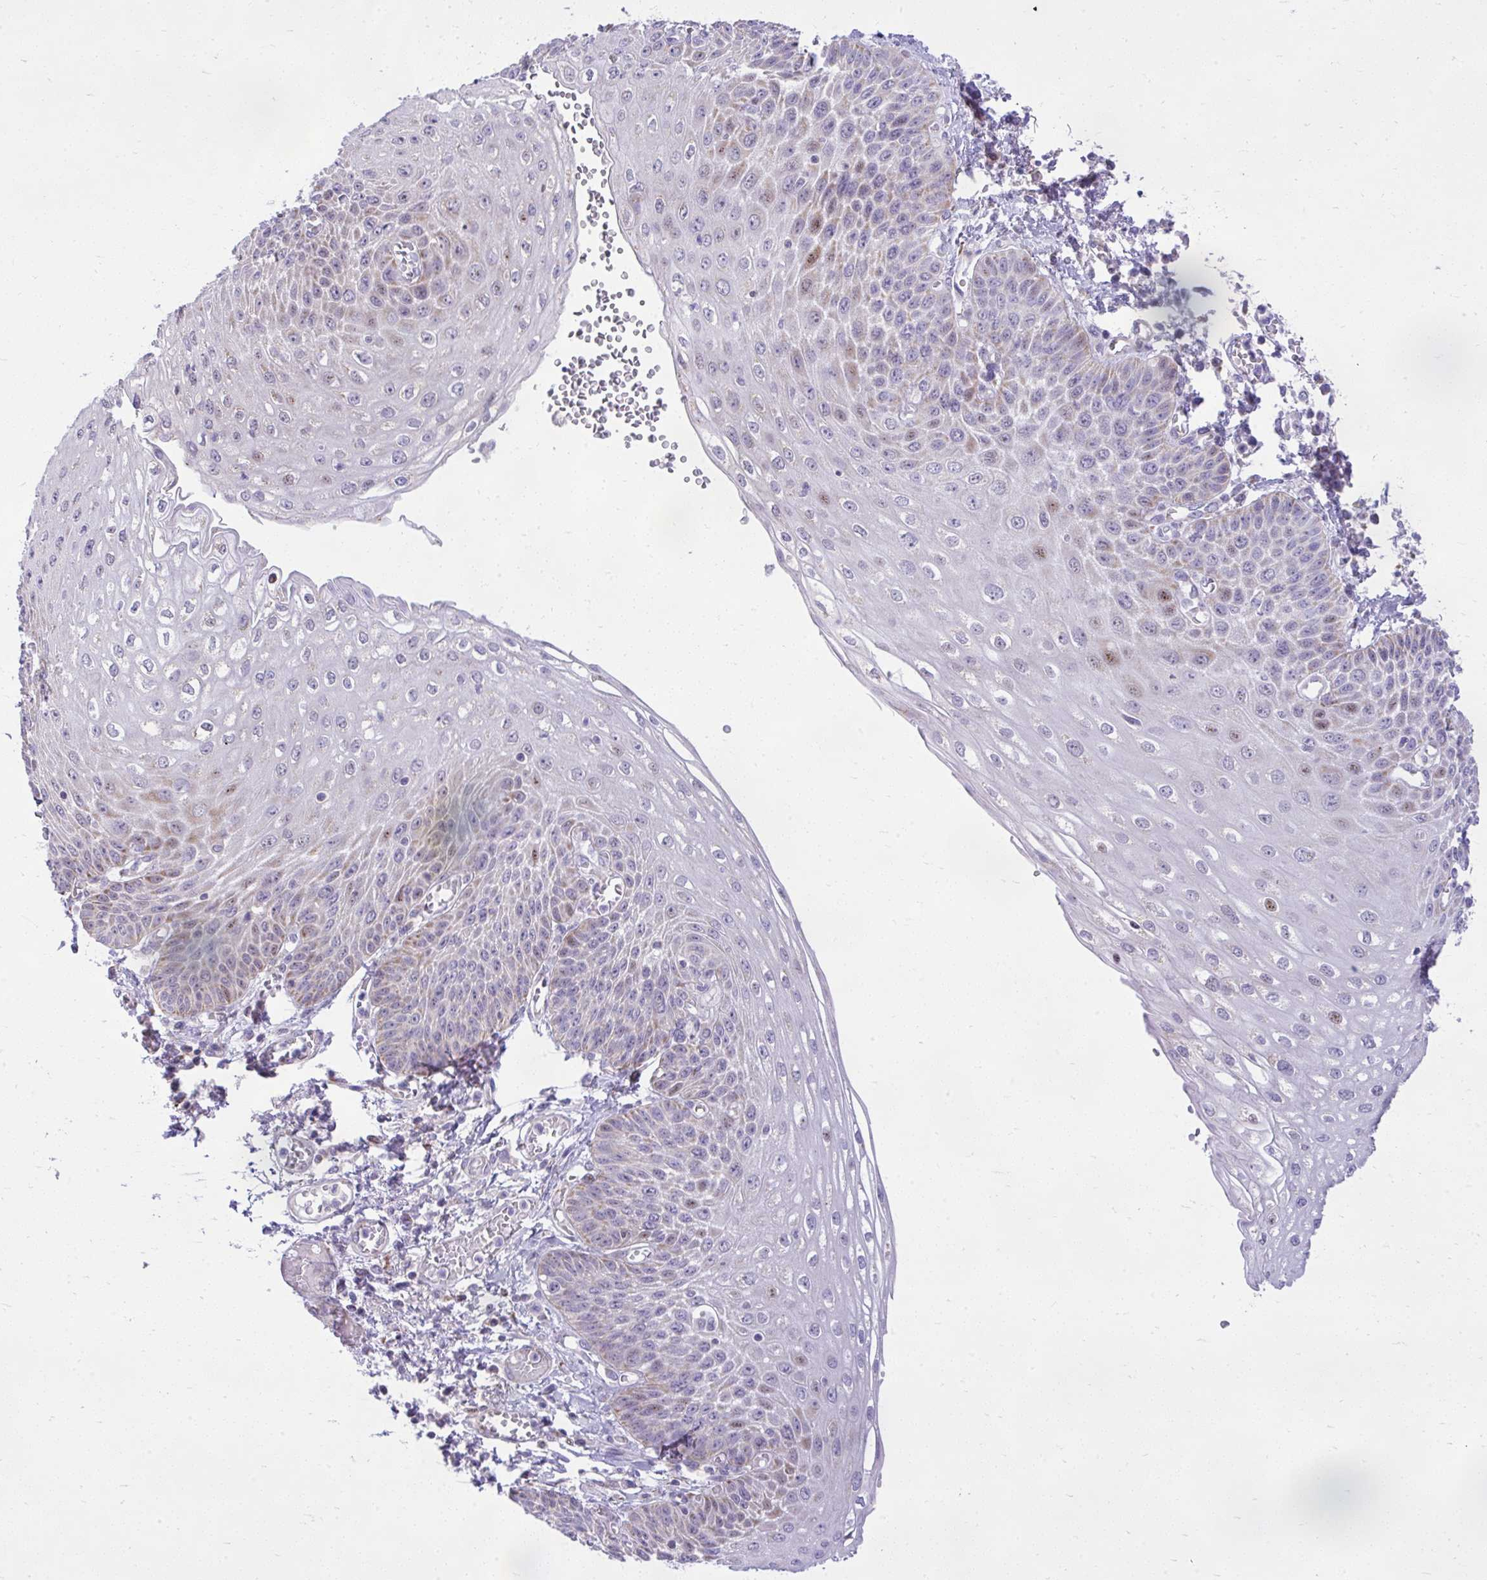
{"staining": {"intensity": "moderate", "quantity": "25%-75%", "location": "cytoplasmic/membranous"}, "tissue": "esophagus", "cell_type": "Squamous epithelial cells", "image_type": "normal", "snomed": [{"axis": "morphology", "description": "Normal tissue, NOS"}, {"axis": "morphology", "description": "Adenocarcinoma, NOS"}, {"axis": "topography", "description": "Esophagus"}], "caption": "An image of esophagus stained for a protein demonstrates moderate cytoplasmic/membranous brown staining in squamous epithelial cells. Immunohistochemistry (ihc) stains the protein in brown and the nuclei are stained blue.", "gene": "GPRIN3", "patient": {"sex": "male", "age": 81}}